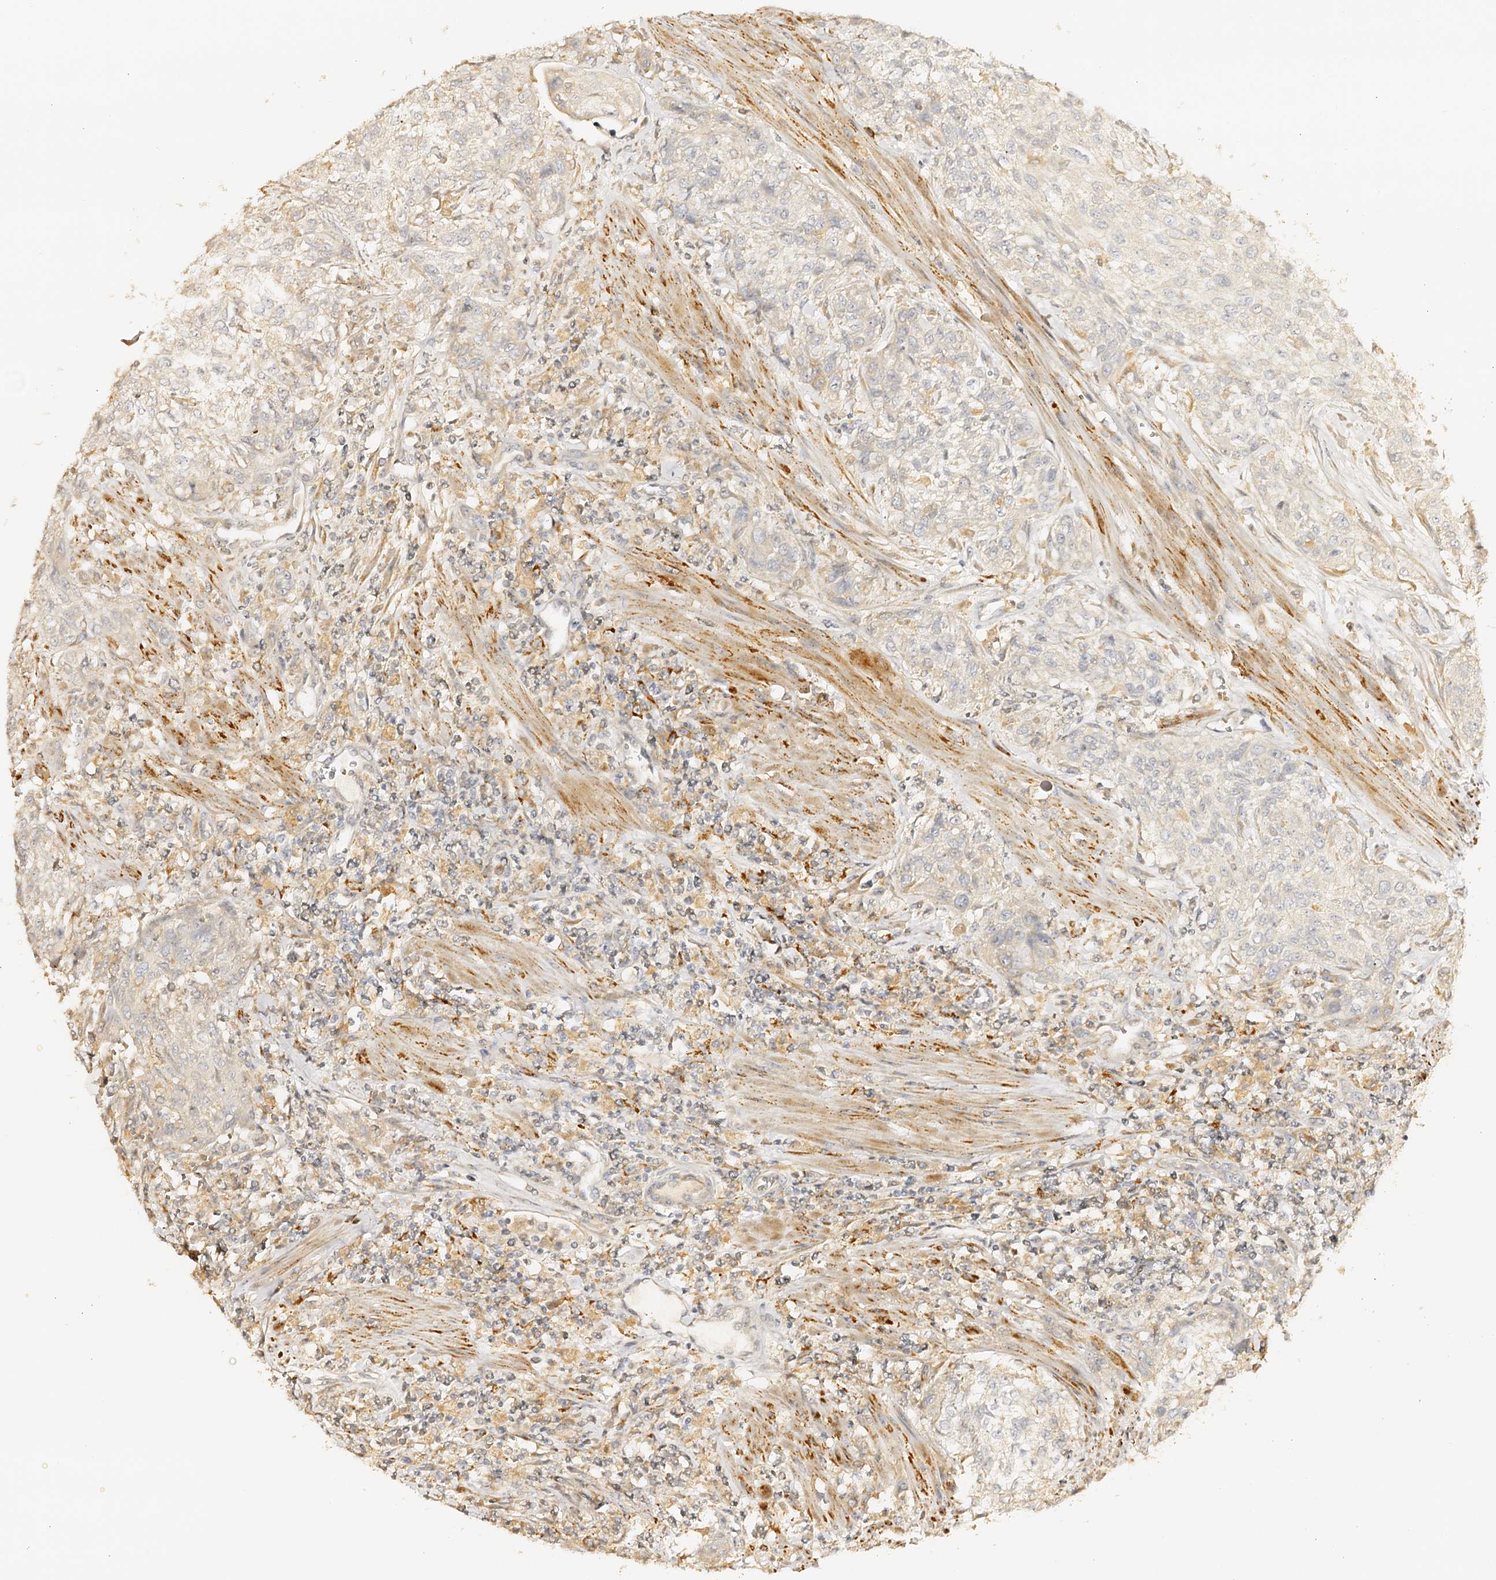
{"staining": {"intensity": "negative", "quantity": "none", "location": "none"}, "tissue": "urothelial cancer", "cell_type": "Tumor cells", "image_type": "cancer", "snomed": [{"axis": "morphology", "description": "Normal tissue, NOS"}, {"axis": "morphology", "description": "Urothelial carcinoma, NOS"}, {"axis": "topography", "description": "Urinary bladder"}, {"axis": "topography", "description": "Peripheral nerve tissue"}], "caption": "High power microscopy micrograph of an immunohistochemistry micrograph of transitional cell carcinoma, revealing no significant expression in tumor cells.", "gene": "DMXL2", "patient": {"sex": "male", "age": 35}}